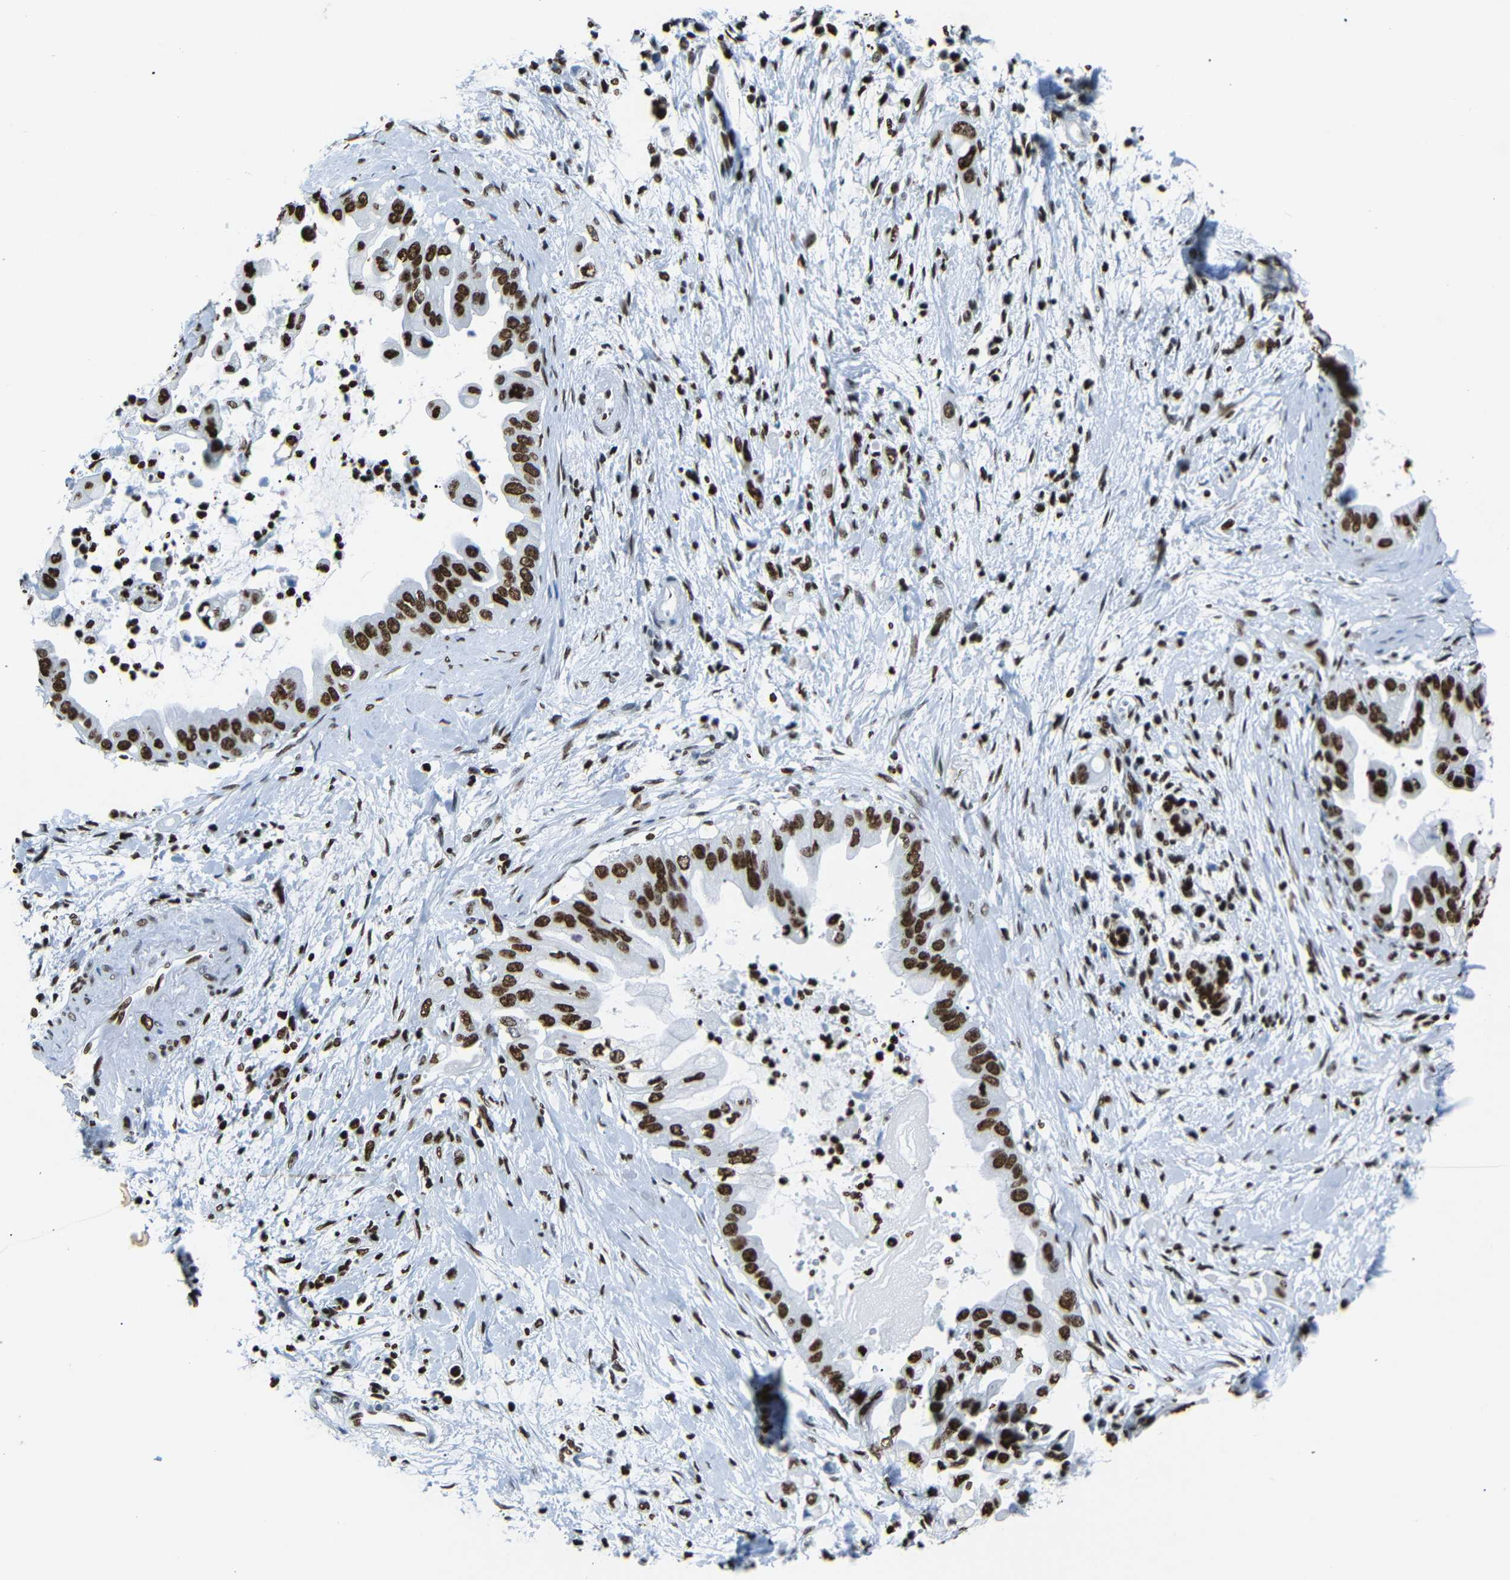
{"staining": {"intensity": "strong", "quantity": ">75%", "location": "nuclear"}, "tissue": "pancreatic cancer", "cell_type": "Tumor cells", "image_type": "cancer", "snomed": [{"axis": "morphology", "description": "Adenocarcinoma, NOS"}, {"axis": "topography", "description": "Pancreas"}], "caption": "An image of pancreatic cancer stained for a protein exhibits strong nuclear brown staining in tumor cells.", "gene": "HMGN1", "patient": {"sex": "male", "age": 55}}